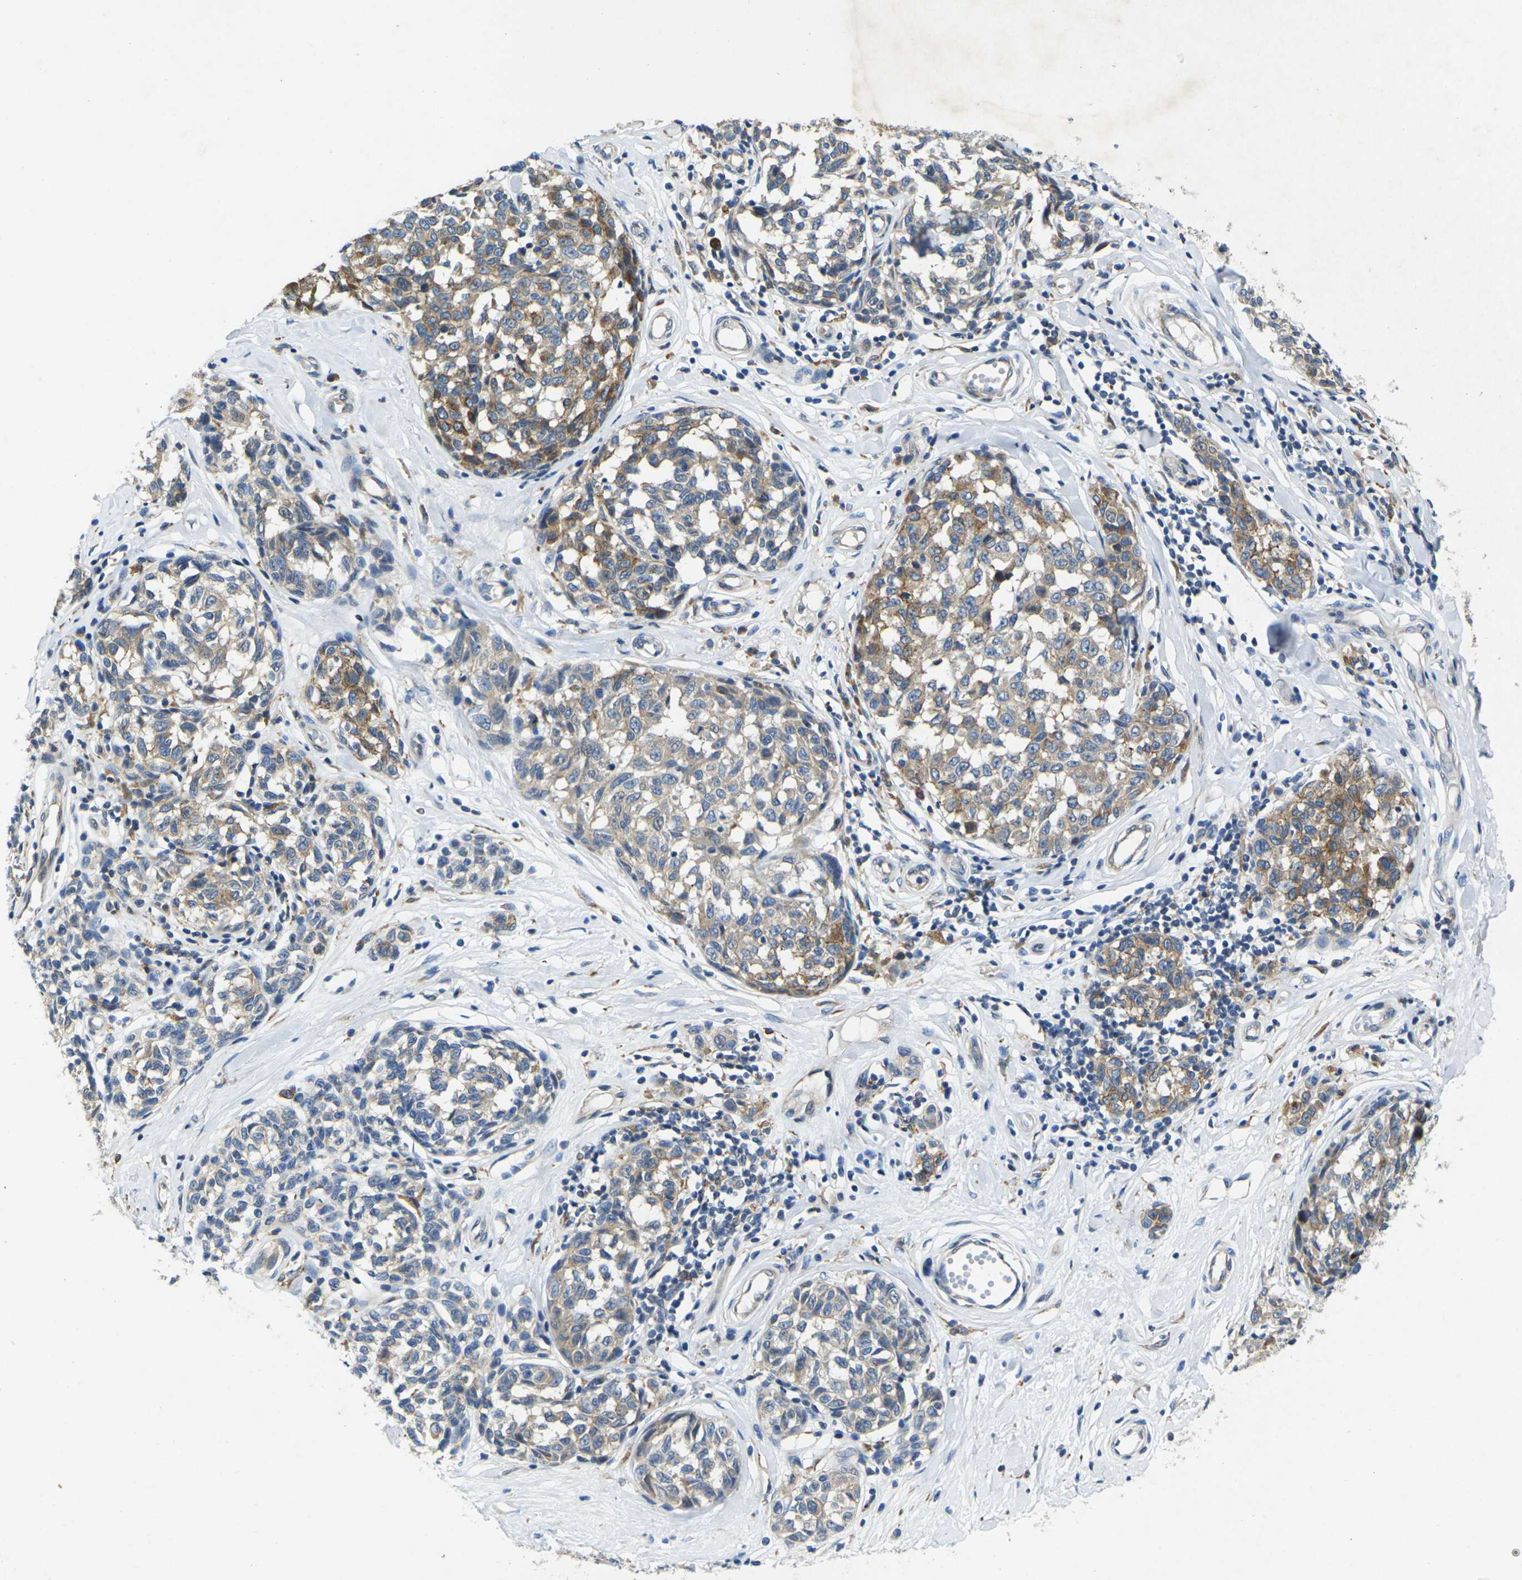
{"staining": {"intensity": "moderate", "quantity": "25%-75%", "location": "cytoplasmic/membranous"}, "tissue": "melanoma", "cell_type": "Tumor cells", "image_type": "cancer", "snomed": [{"axis": "morphology", "description": "Malignant melanoma, NOS"}, {"axis": "topography", "description": "Skin"}], "caption": "A micrograph showing moderate cytoplasmic/membranous staining in about 25%-75% of tumor cells in malignant melanoma, as visualized by brown immunohistochemical staining.", "gene": "SCNN1A", "patient": {"sex": "female", "age": 64}}